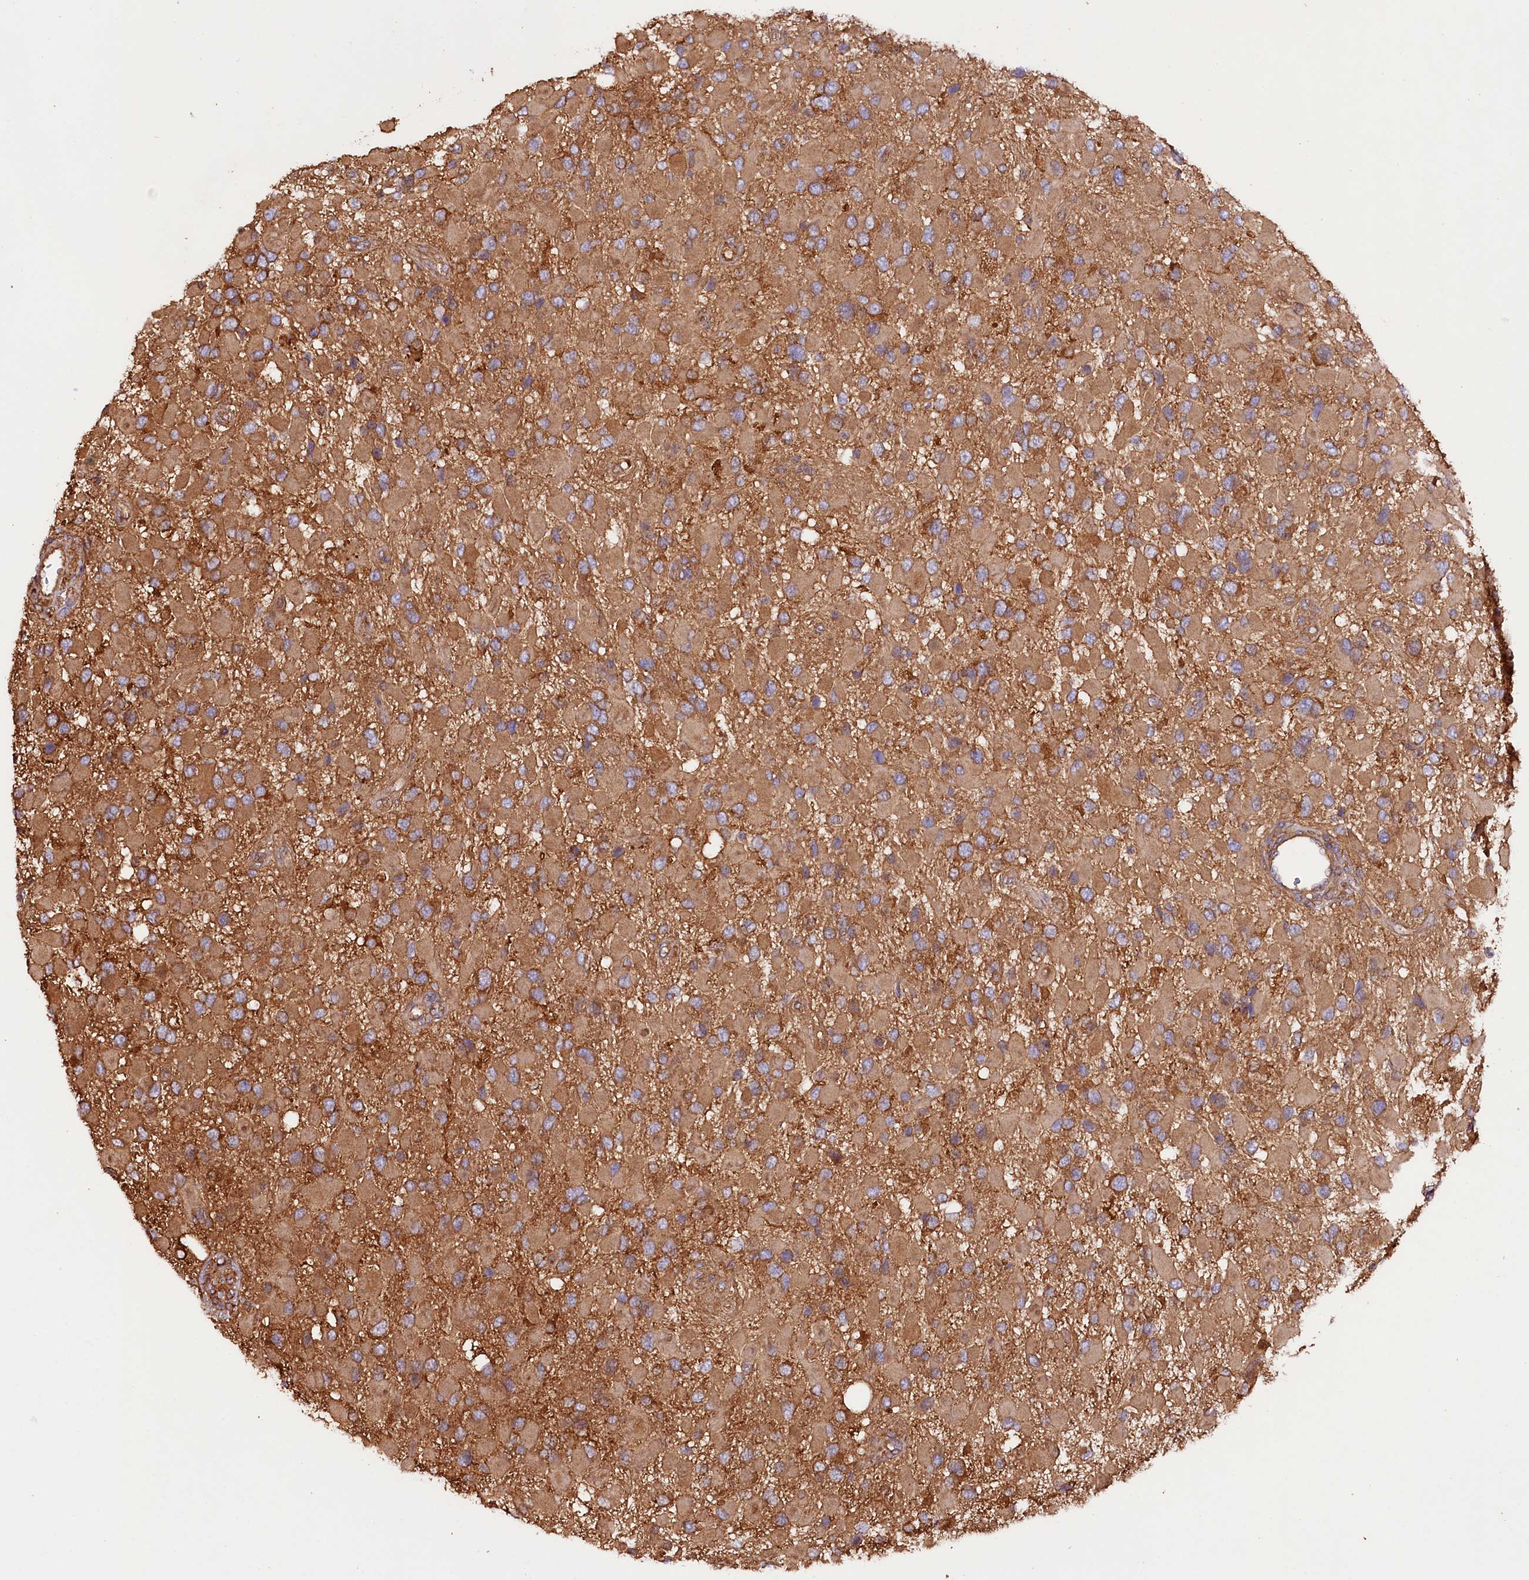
{"staining": {"intensity": "moderate", "quantity": ">75%", "location": "cytoplasmic/membranous"}, "tissue": "glioma", "cell_type": "Tumor cells", "image_type": "cancer", "snomed": [{"axis": "morphology", "description": "Glioma, malignant, High grade"}, {"axis": "topography", "description": "Brain"}], "caption": "Immunohistochemistry (IHC) staining of glioma, which displays medium levels of moderate cytoplasmic/membranous staining in approximately >75% of tumor cells indicating moderate cytoplasmic/membranous protein positivity. The staining was performed using DAB (brown) for protein detection and nuclei were counterstained in hematoxylin (blue).", "gene": "CEP295", "patient": {"sex": "male", "age": 53}}